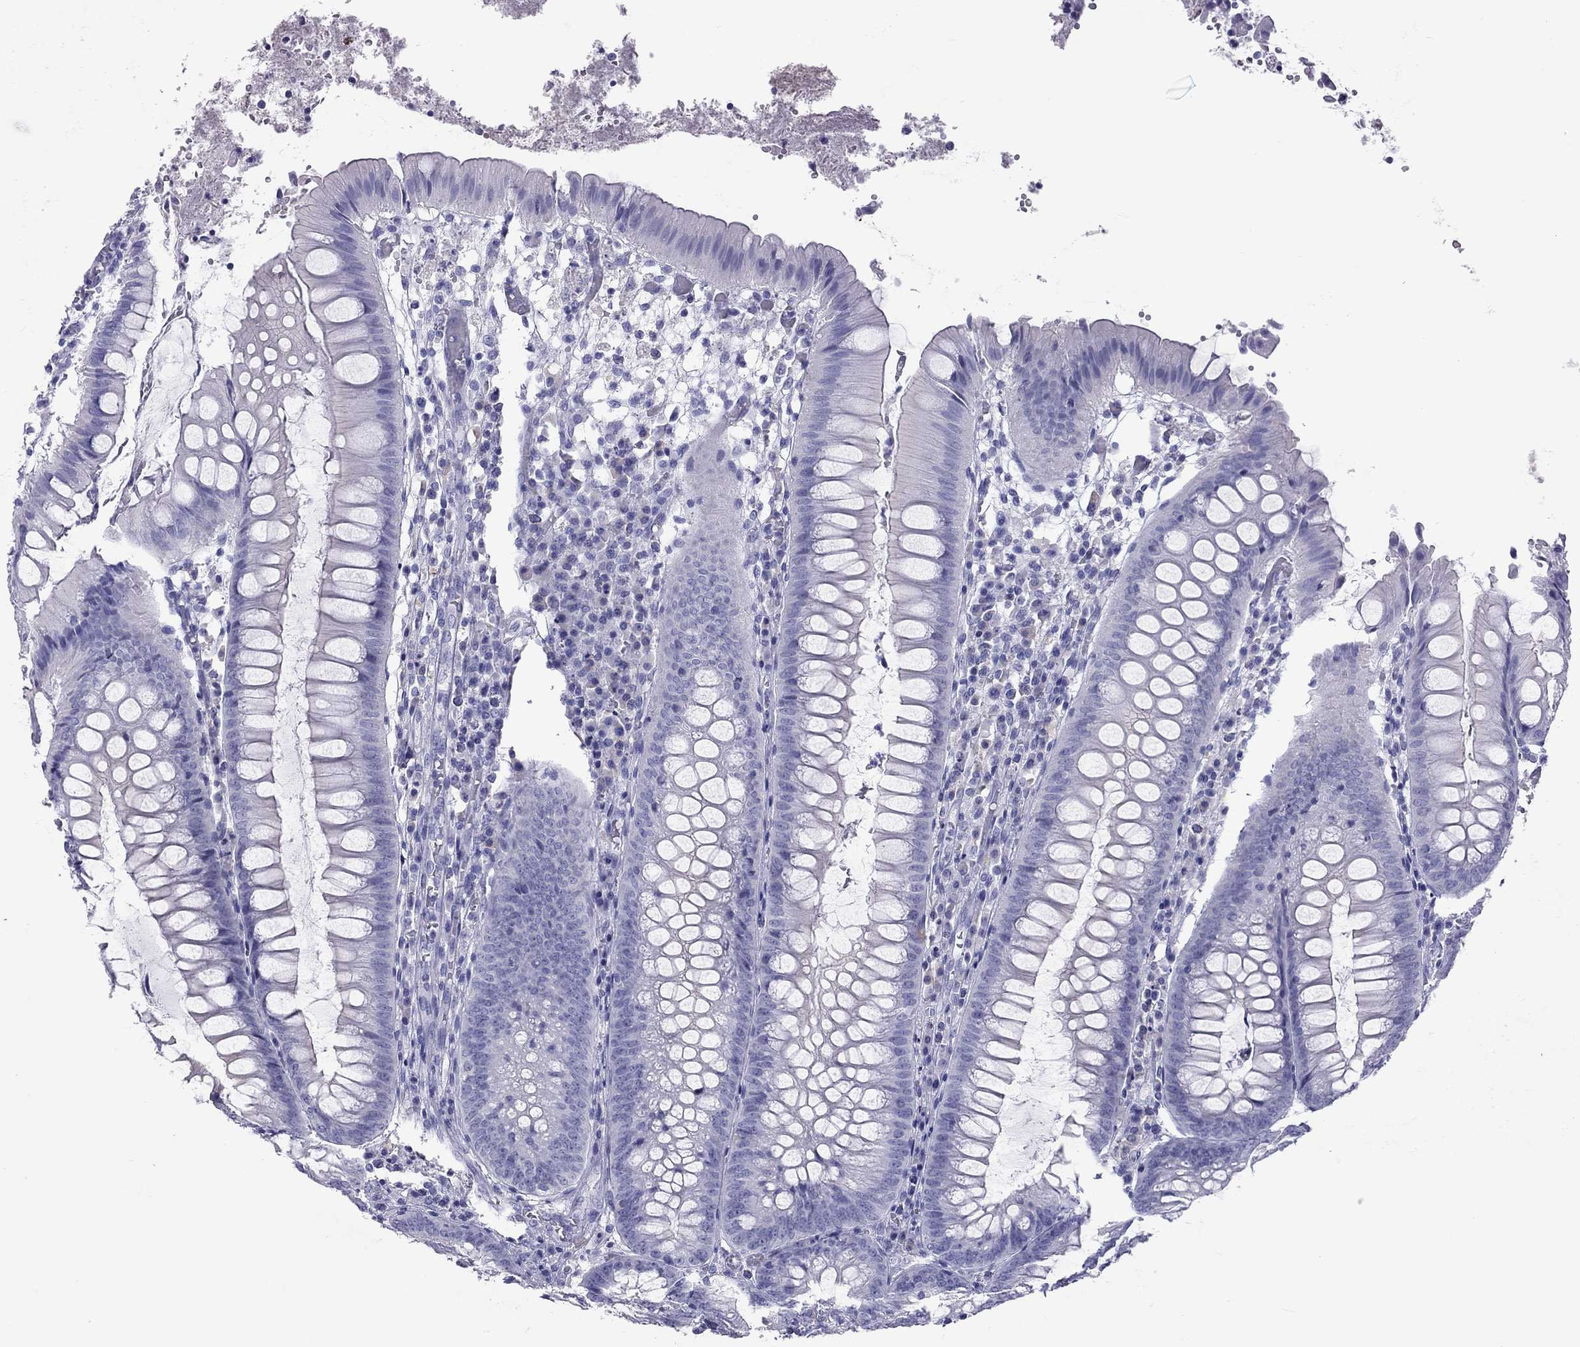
{"staining": {"intensity": "negative", "quantity": "none", "location": "none"}, "tissue": "appendix", "cell_type": "Glandular cells", "image_type": "normal", "snomed": [{"axis": "morphology", "description": "Normal tissue, NOS"}, {"axis": "morphology", "description": "Inflammation, NOS"}, {"axis": "topography", "description": "Appendix"}], "caption": "This is an IHC image of benign appendix. There is no positivity in glandular cells.", "gene": "STAG3", "patient": {"sex": "male", "age": 16}}